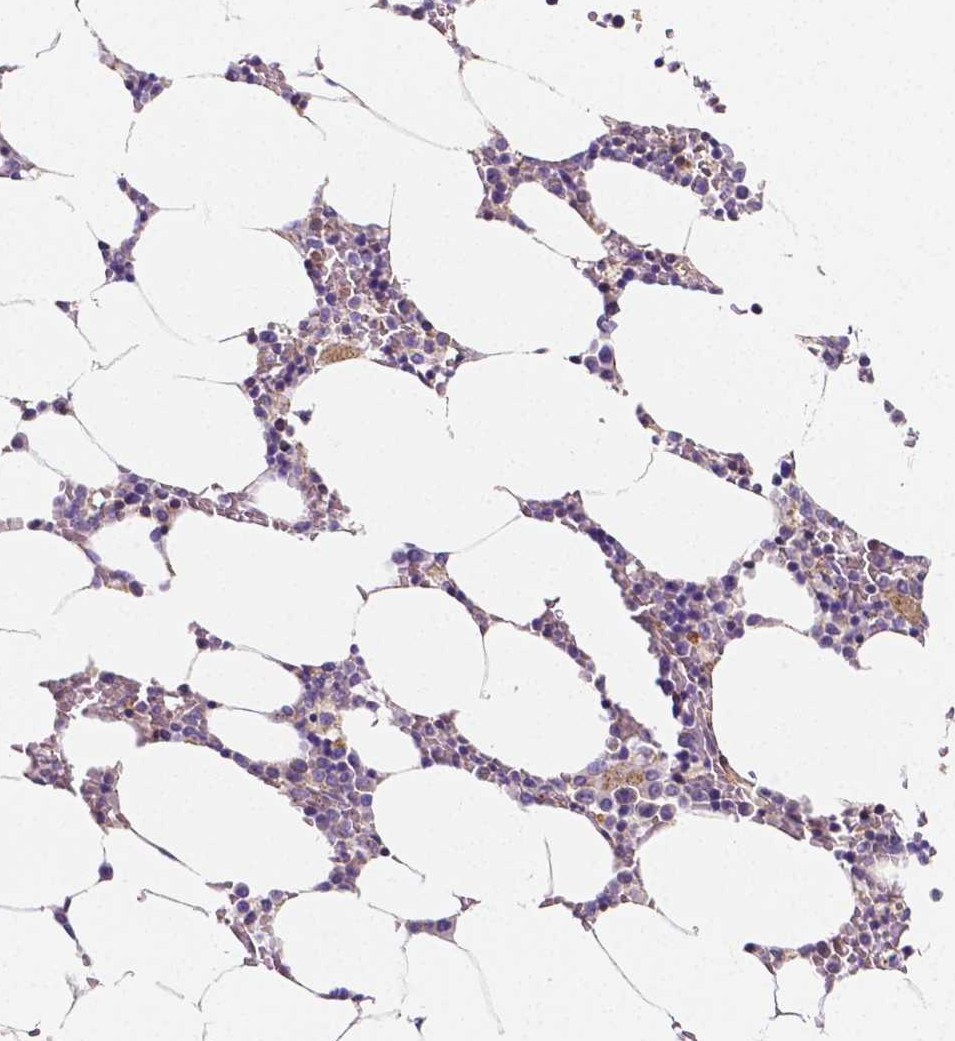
{"staining": {"intensity": "weak", "quantity": "<25%", "location": "cytoplasmic/membranous"}, "tissue": "bone marrow", "cell_type": "Hematopoietic cells", "image_type": "normal", "snomed": [{"axis": "morphology", "description": "Normal tissue, NOS"}, {"axis": "topography", "description": "Bone marrow"}], "caption": "The immunohistochemistry photomicrograph has no significant positivity in hematopoietic cells of bone marrow. (DAB (3,3'-diaminobenzidine) immunohistochemistry, high magnification).", "gene": "GABRD", "patient": {"sex": "female", "age": 52}}